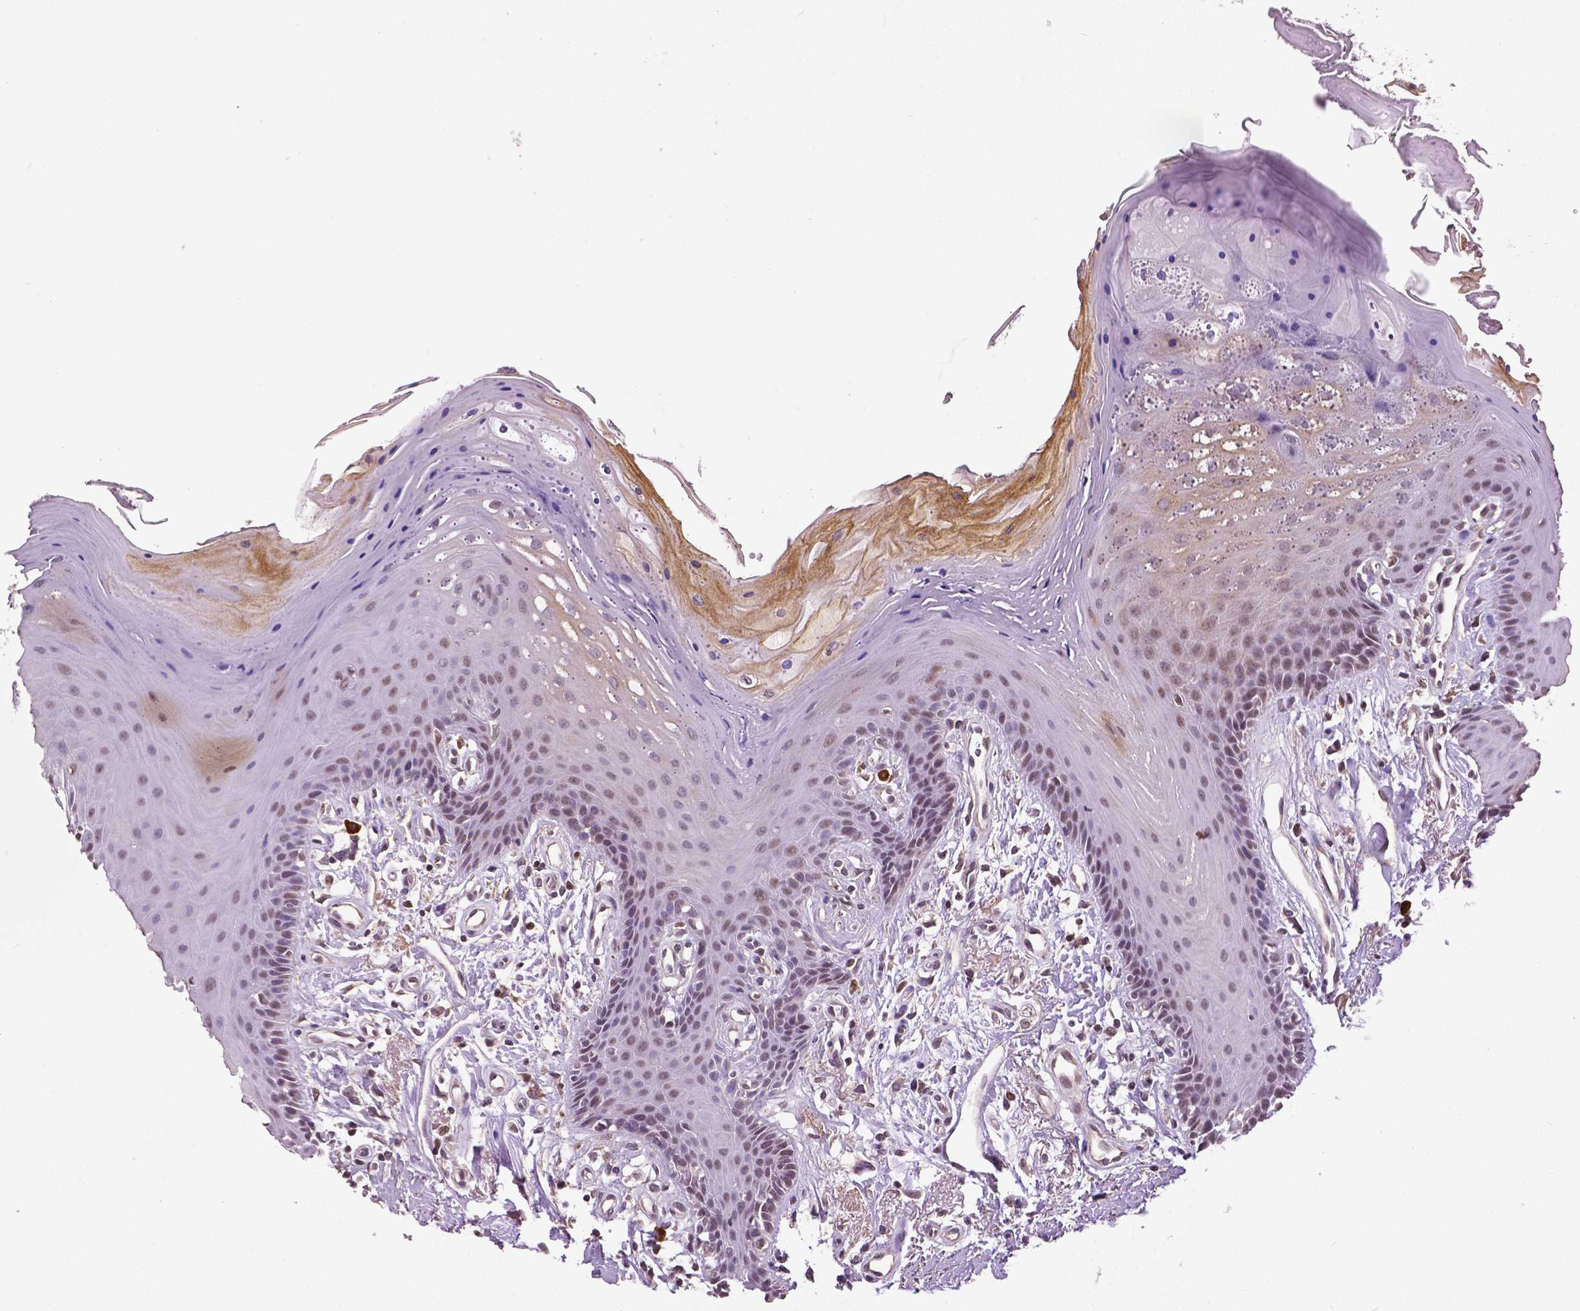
{"staining": {"intensity": "moderate", "quantity": "25%-75%", "location": "cytoplasmic/membranous,nuclear"}, "tissue": "oral mucosa", "cell_type": "Squamous epithelial cells", "image_type": "normal", "snomed": [{"axis": "morphology", "description": "Normal tissue, NOS"}, {"axis": "morphology", "description": "Normal morphology"}, {"axis": "topography", "description": "Oral tissue"}], "caption": "Oral mucosa was stained to show a protein in brown. There is medium levels of moderate cytoplasmic/membranous,nuclear staining in about 25%-75% of squamous epithelial cells. Ihc stains the protein in brown and the nuclei are stained blue.", "gene": "DLX5", "patient": {"sex": "female", "age": 76}}